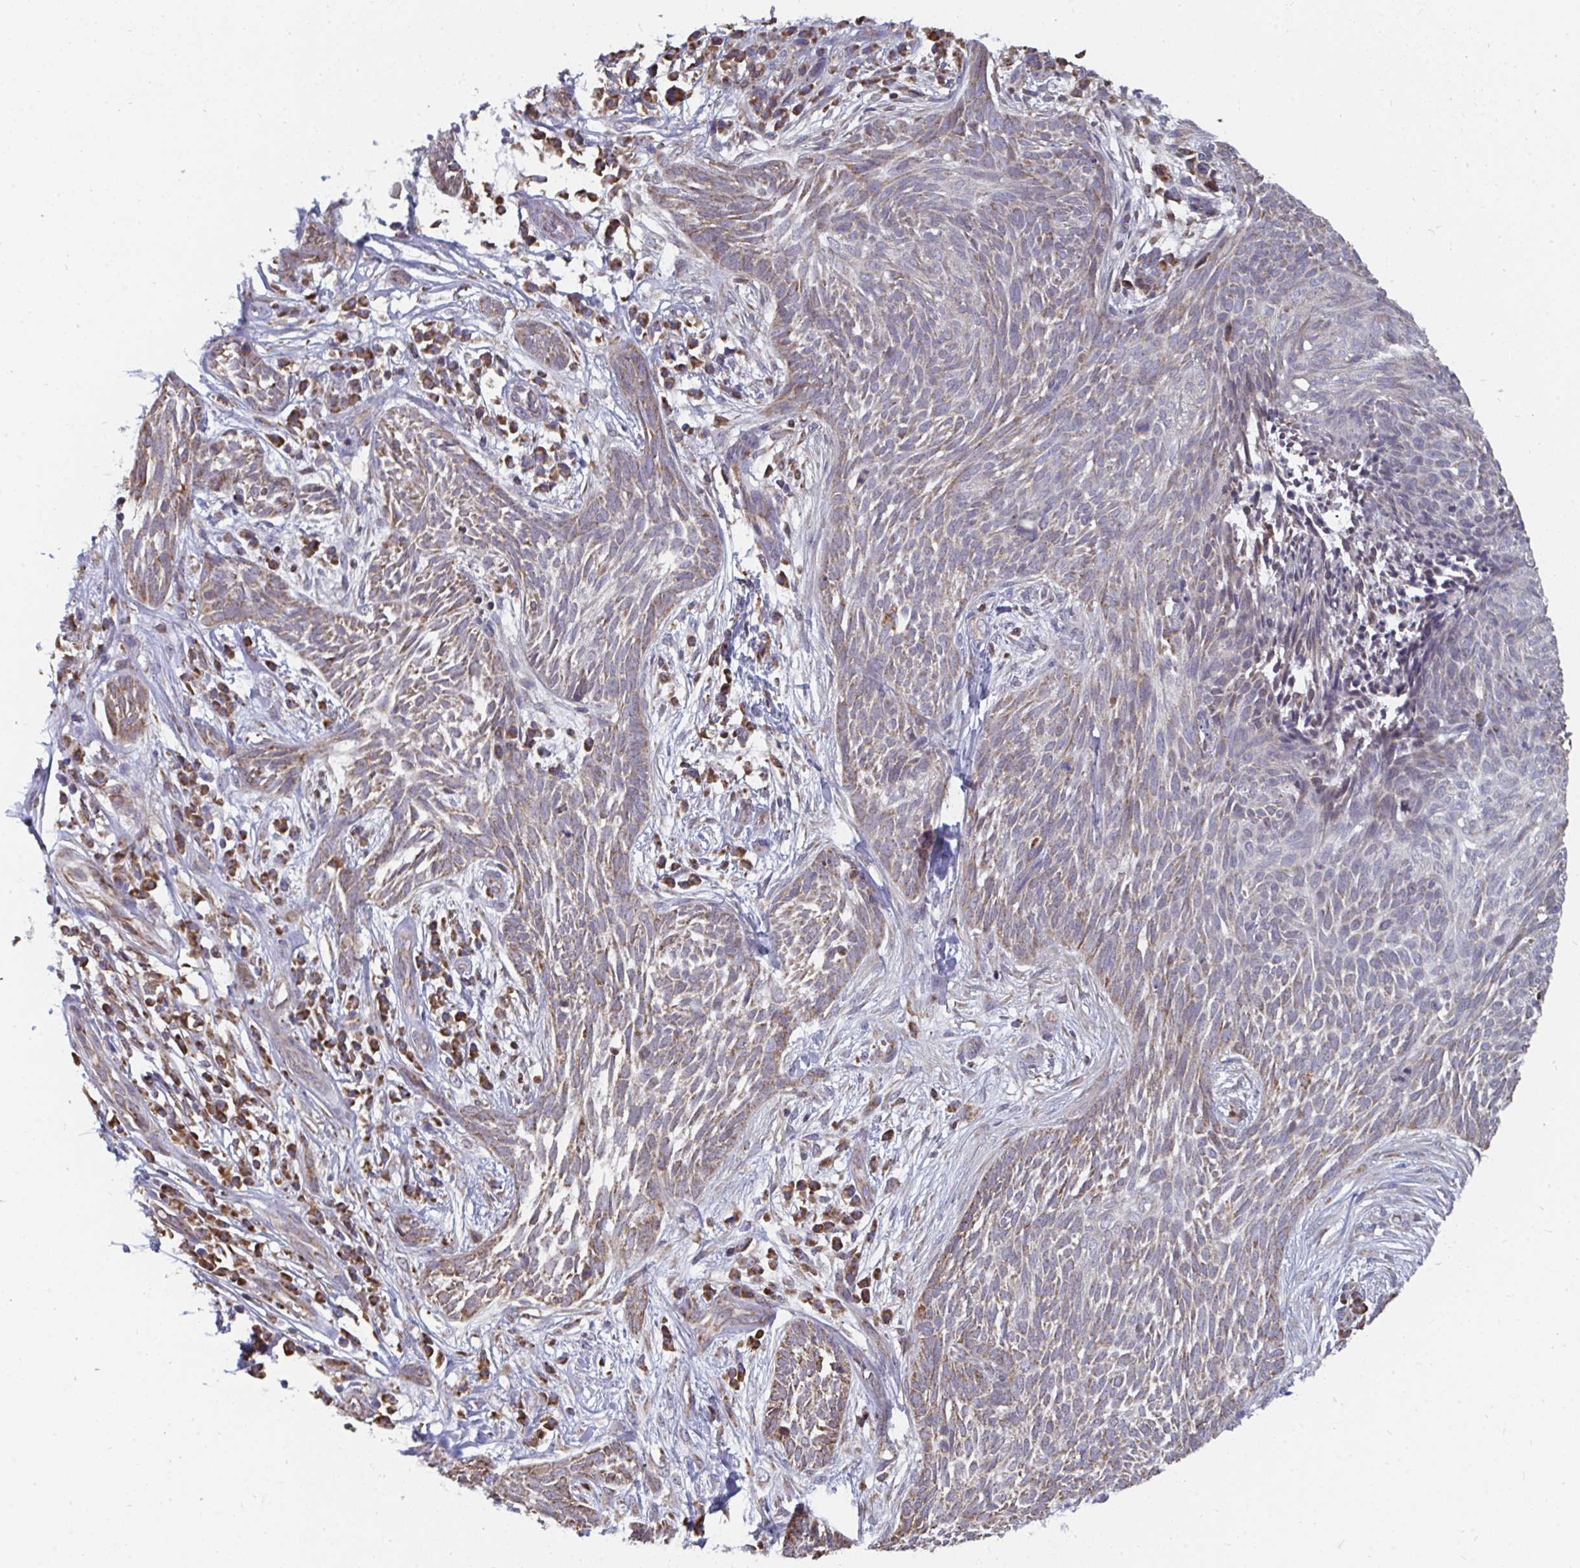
{"staining": {"intensity": "weak", "quantity": ">75%", "location": "cytoplasmic/membranous"}, "tissue": "skin cancer", "cell_type": "Tumor cells", "image_type": "cancer", "snomed": [{"axis": "morphology", "description": "Basal cell carcinoma"}, {"axis": "topography", "description": "Skin"}, {"axis": "topography", "description": "Skin, foot"}], "caption": "Immunohistochemical staining of skin basal cell carcinoma reveals weak cytoplasmic/membranous protein positivity in approximately >75% of tumor cells.", "gene": "ELAVL1", "patient": {"sex": "female", "age": 86}}